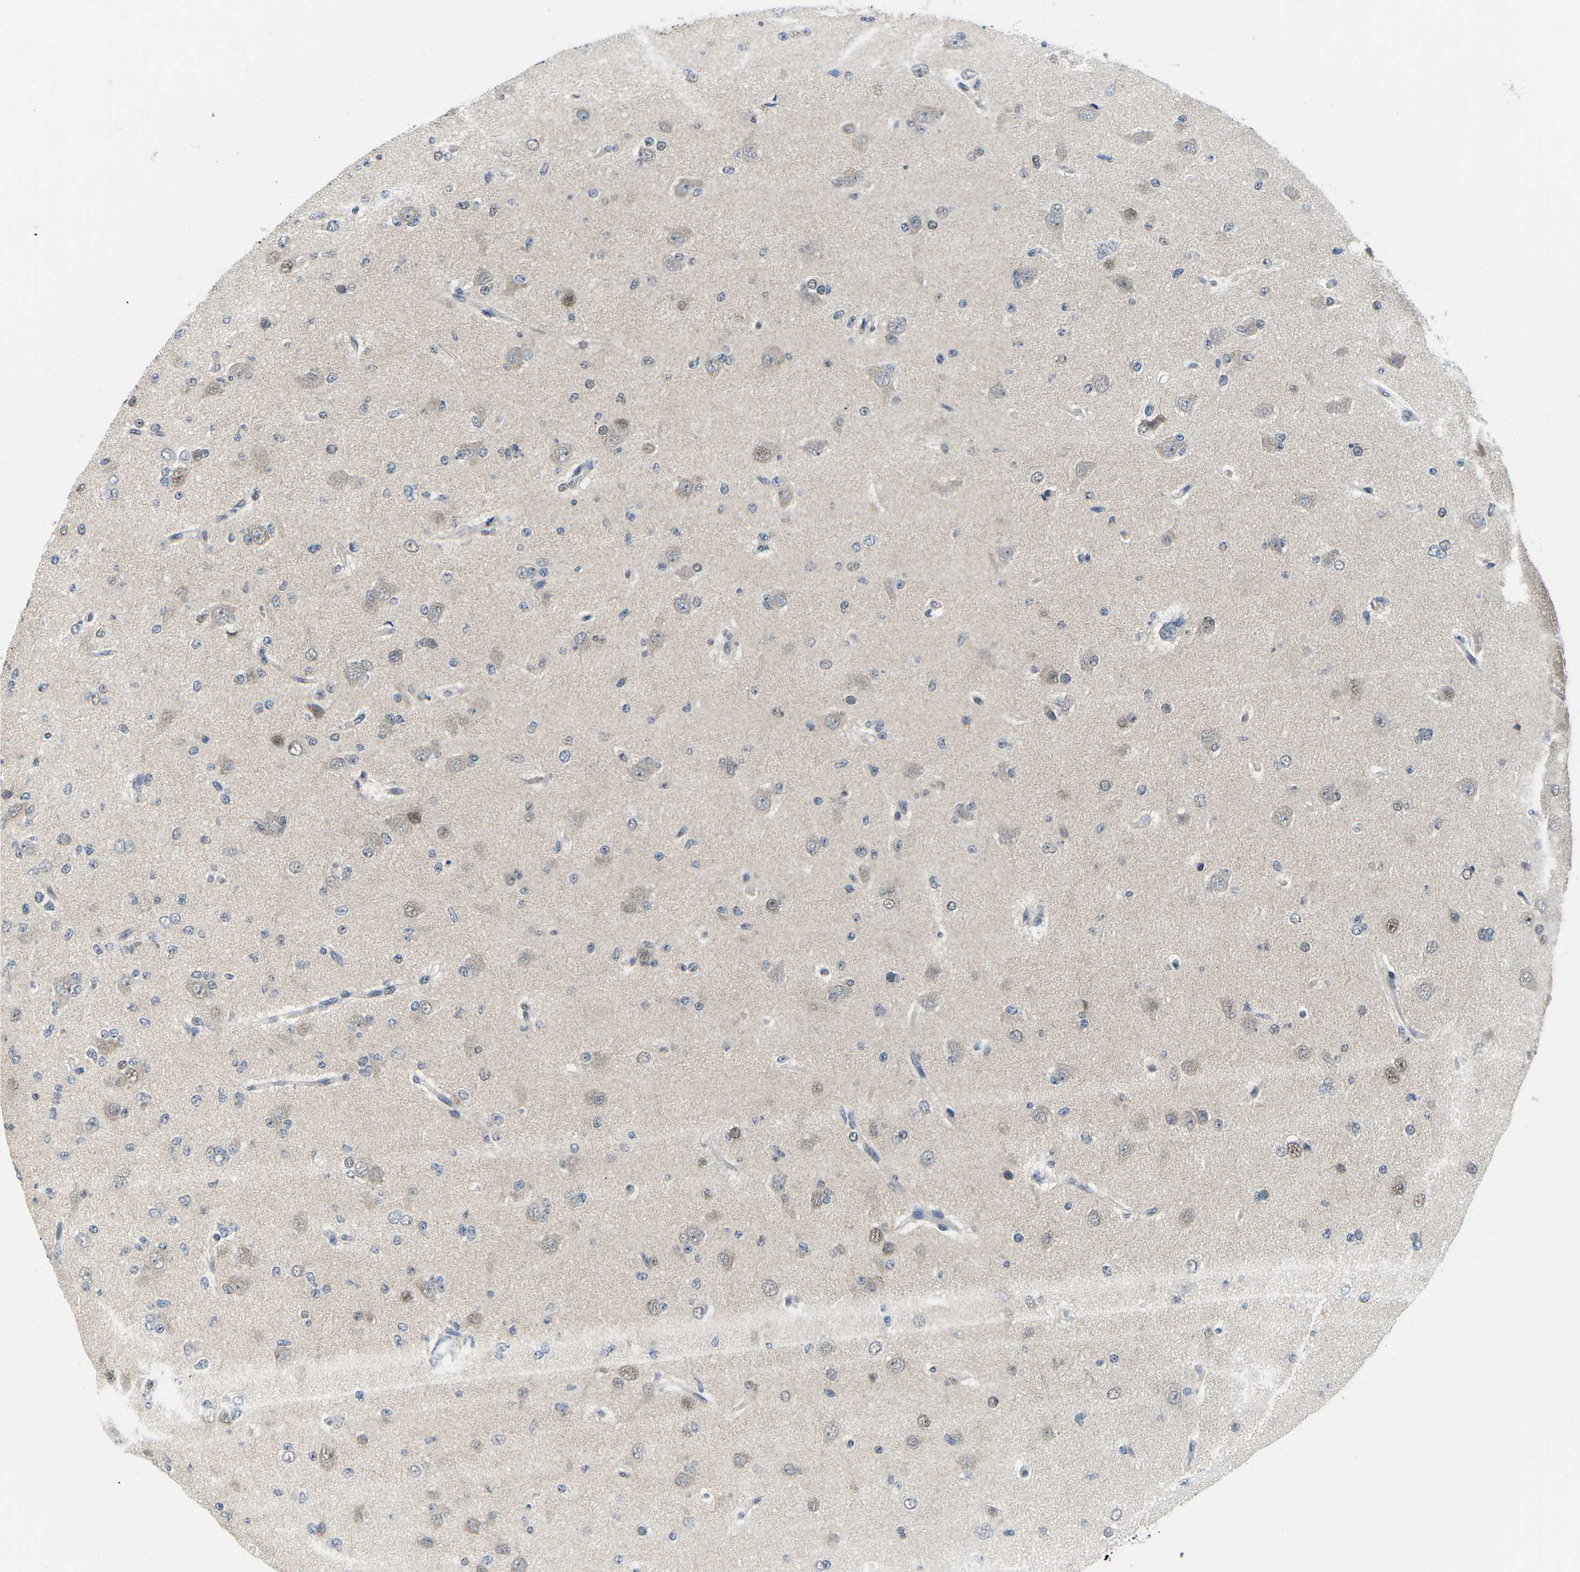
{"staining": {"intensity": "weak", "quantity": "<25%", "location": "nuclear"}, "tissue": "glioma", "cell_type": "Tumor cells", "image_type": "cancer", "snomed": [{"axis": "morphology", "description": "Glioma, malignant, Low grade"}, {"axis": "topography", "description": "Brain"}], "caption": "High magnification brightfield microscopy of low-grade glioma (malignant) stained with DAB (brown) and counterstained with hematoxylin (blue): tumor cells show no significant positivity.", "gene": "UBA7", "patient": {"sex": "male", "age": 38}}